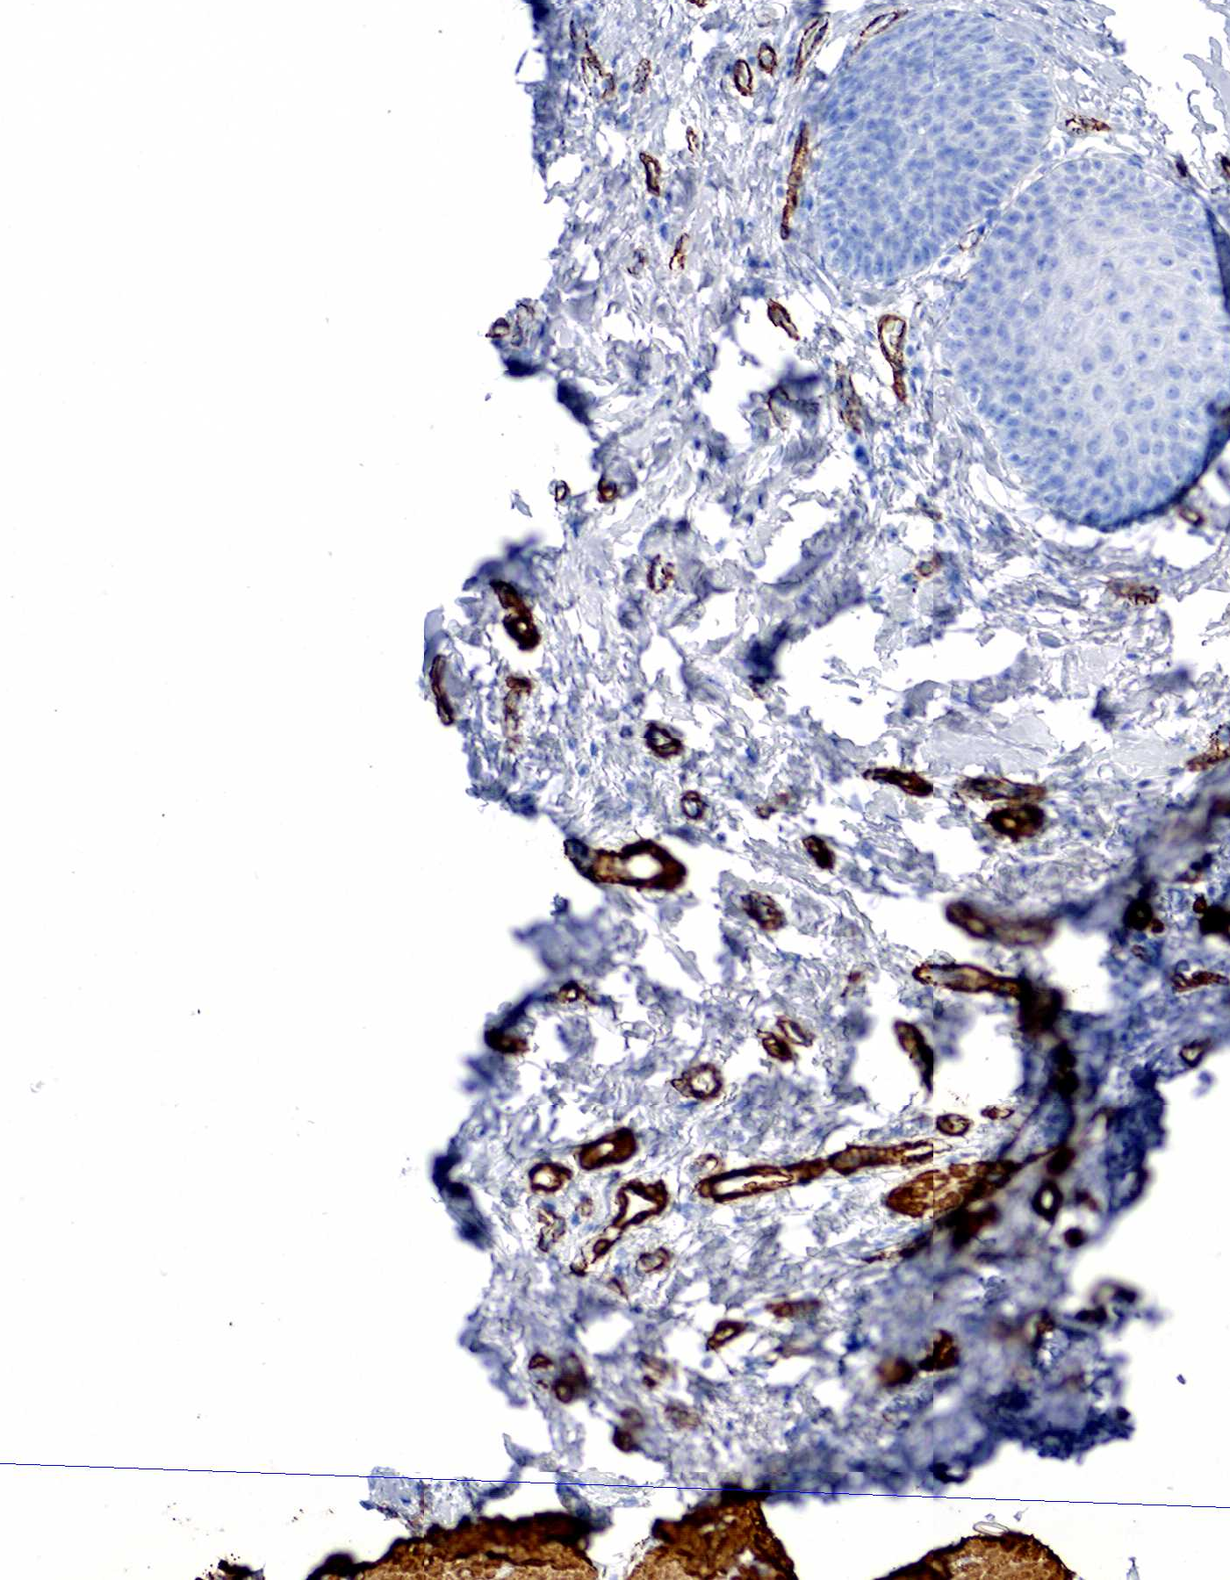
{"staining": {"intensity": "negative", "quantity": "none", "location": "none"}, "tissue": "skin", "cell_type": "Epidermal cells", "image_type": "normal", "snomed": [{"axis": "morphology", "description": "Normal tissue, NOS"}, {"axis": "topography", "description": "Anal"}, {"axis": "topography", "description": "Peripheral nerve tissue"}], "caption": "Immunohistochemistry (IHC) photomicrograph of benign skin: human skin stained with DAB exhibits no significant protein positivity in epidermal cells.", "gene": "ACTA1", "patient": {"sex": "female", "age": 46}}